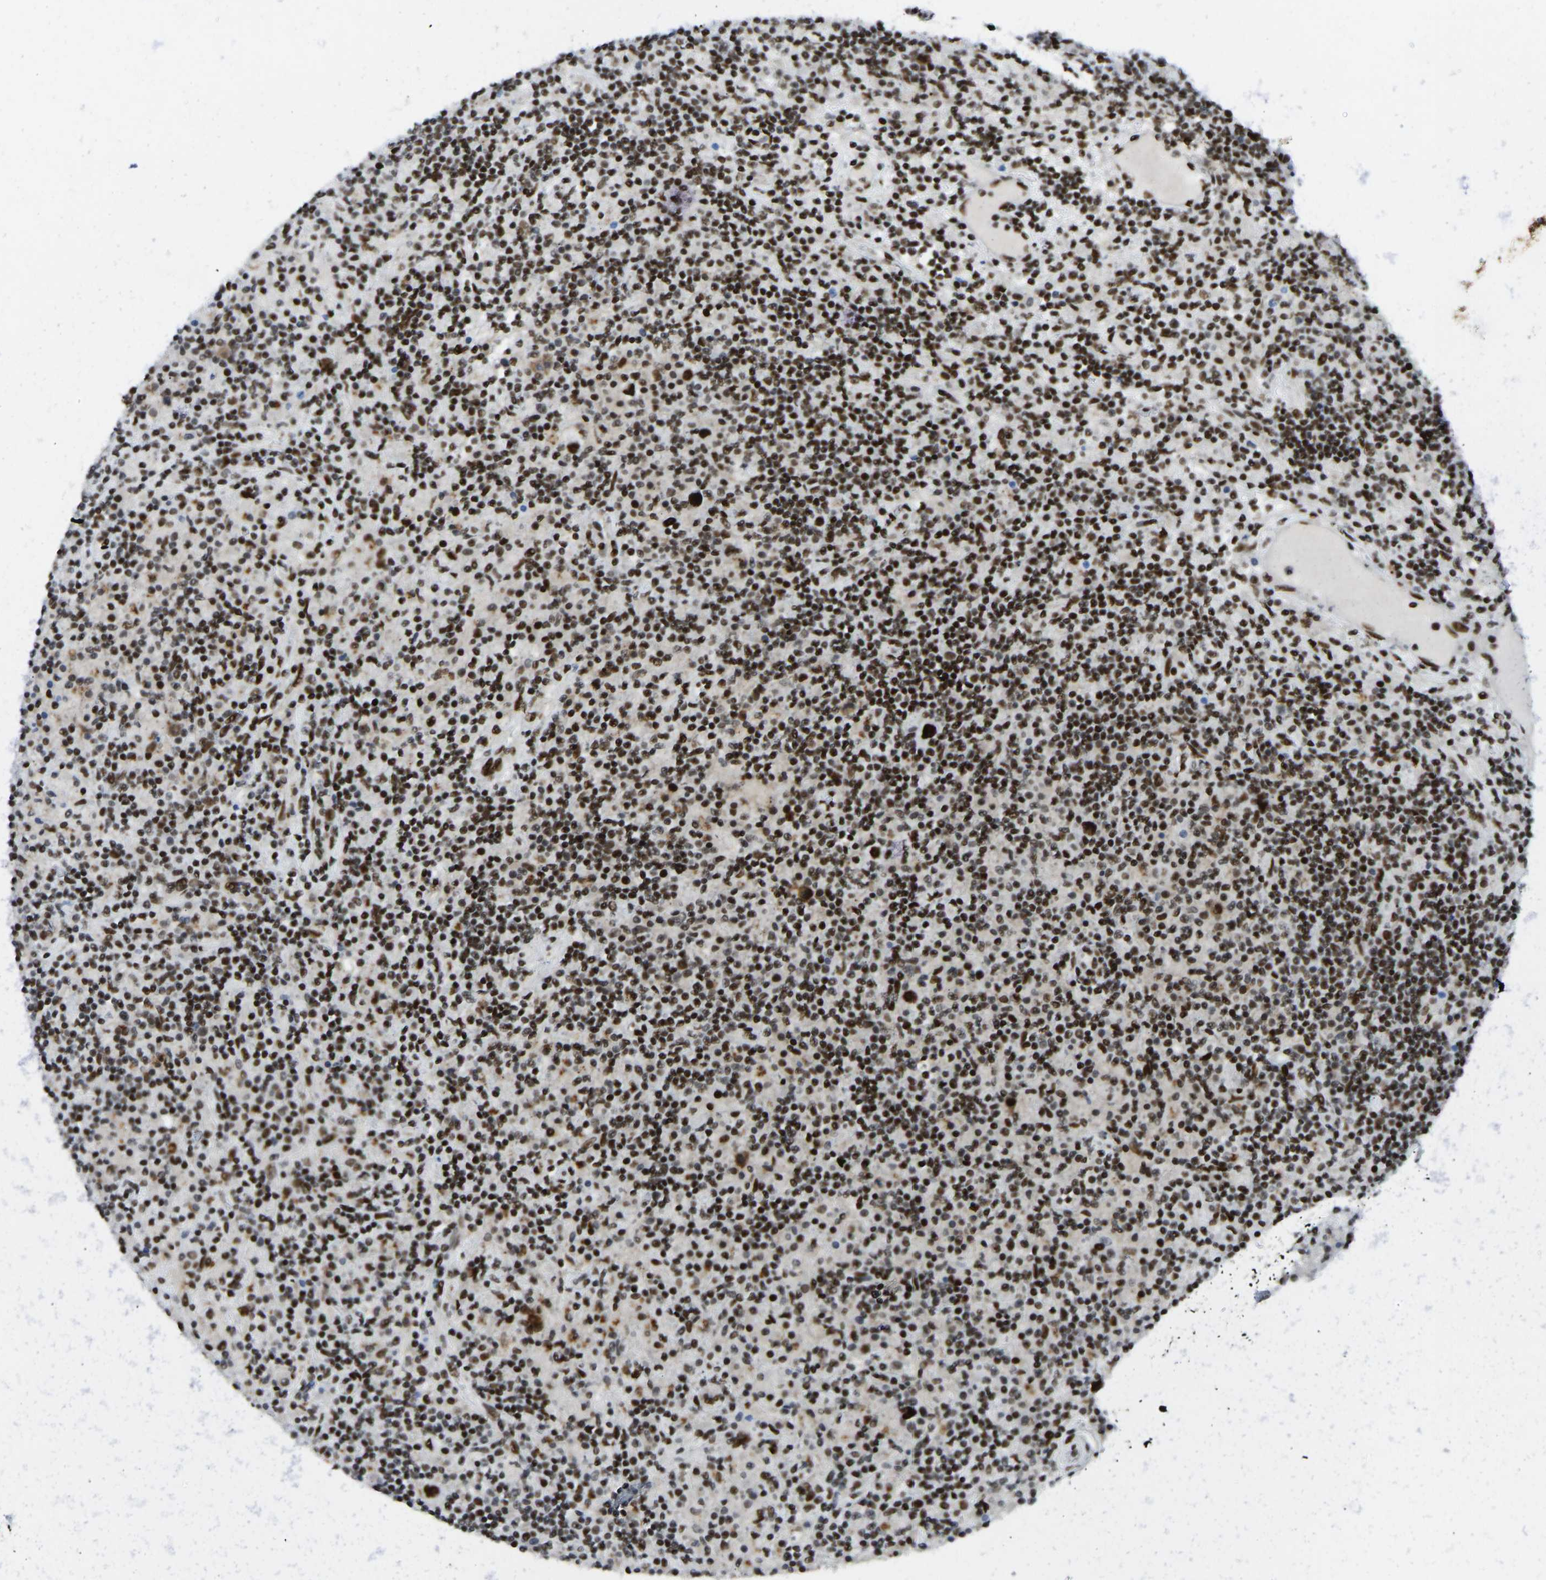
{"staining": {"intensity": "strong", "quantity": ">75%", "location": "nuclear"}, "tissue": "lymphoma", "cell_type": "Tumor cells", "image_type": "cancer", "snomed": [{"axis": "morphology", "description": "Hodgkin's disease, NOS"}, {"axis": "topography", "description": "Lymph node"}], "caption": "This histopathology image demonstrates IHC staining of human Hodgkin's disease, with high strong nuclear staining in about >75% of tumor cells.", "gene": "FOXK1", "patient": {"sex": "male", "age": 70}}